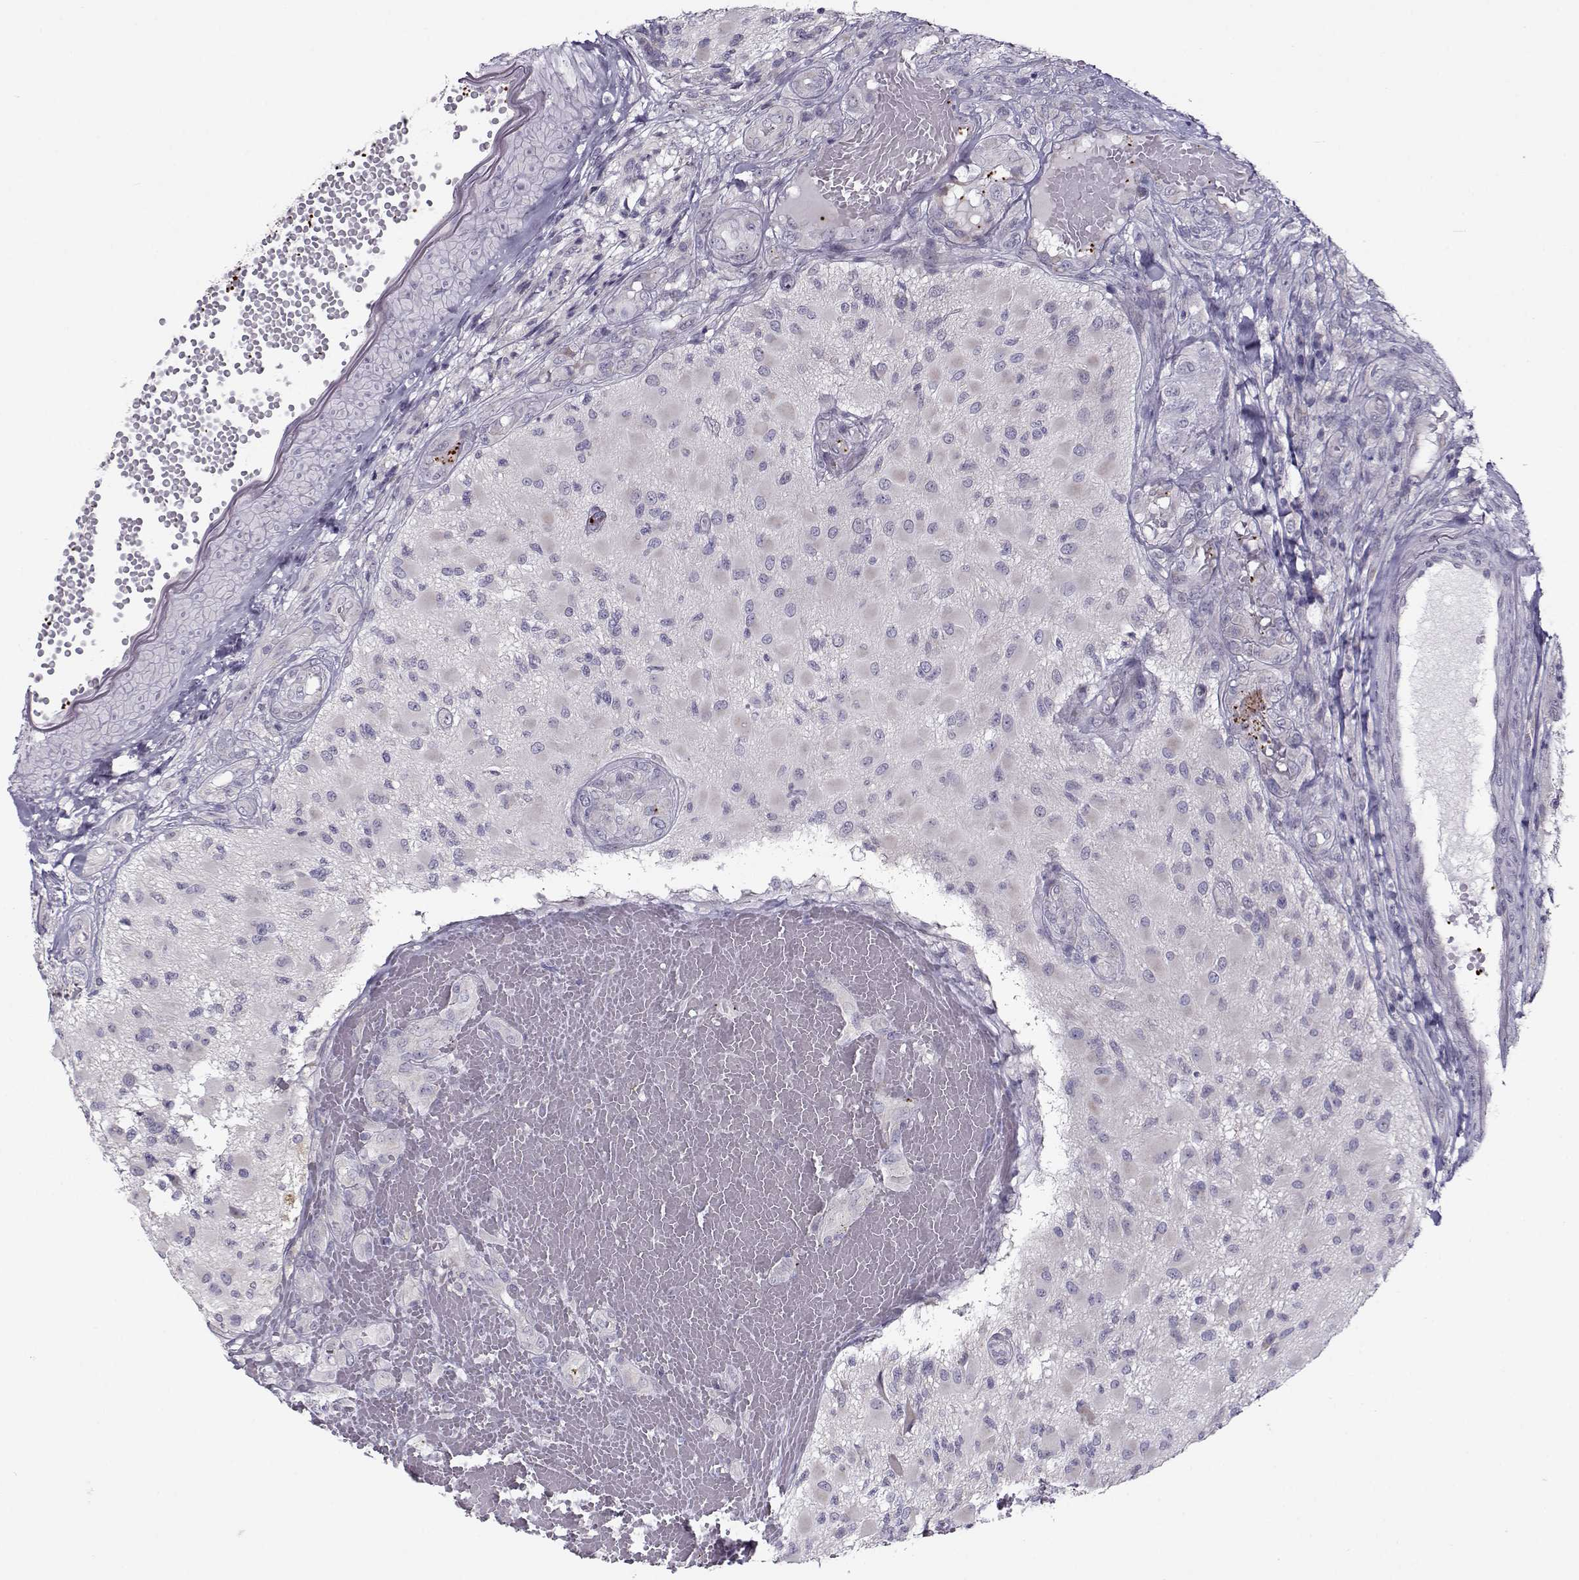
{"staining": {"intensity": "negative", "quantity": "none", "location": "none"}, "tissue": "glioma", "cell_type": "Tumor cells", "image_type": "cancer", "snomed": [{"axis": "morphology", "description": "Glioma, malignant, High grade"}, {"axis": "topography", "description": "Brain"}], "caption": "The micrograph displays no staining of tumor cells in malignant high-grade glioma.", "gene": "KLF17", "patient": {"sex": "female", "age": 63}}